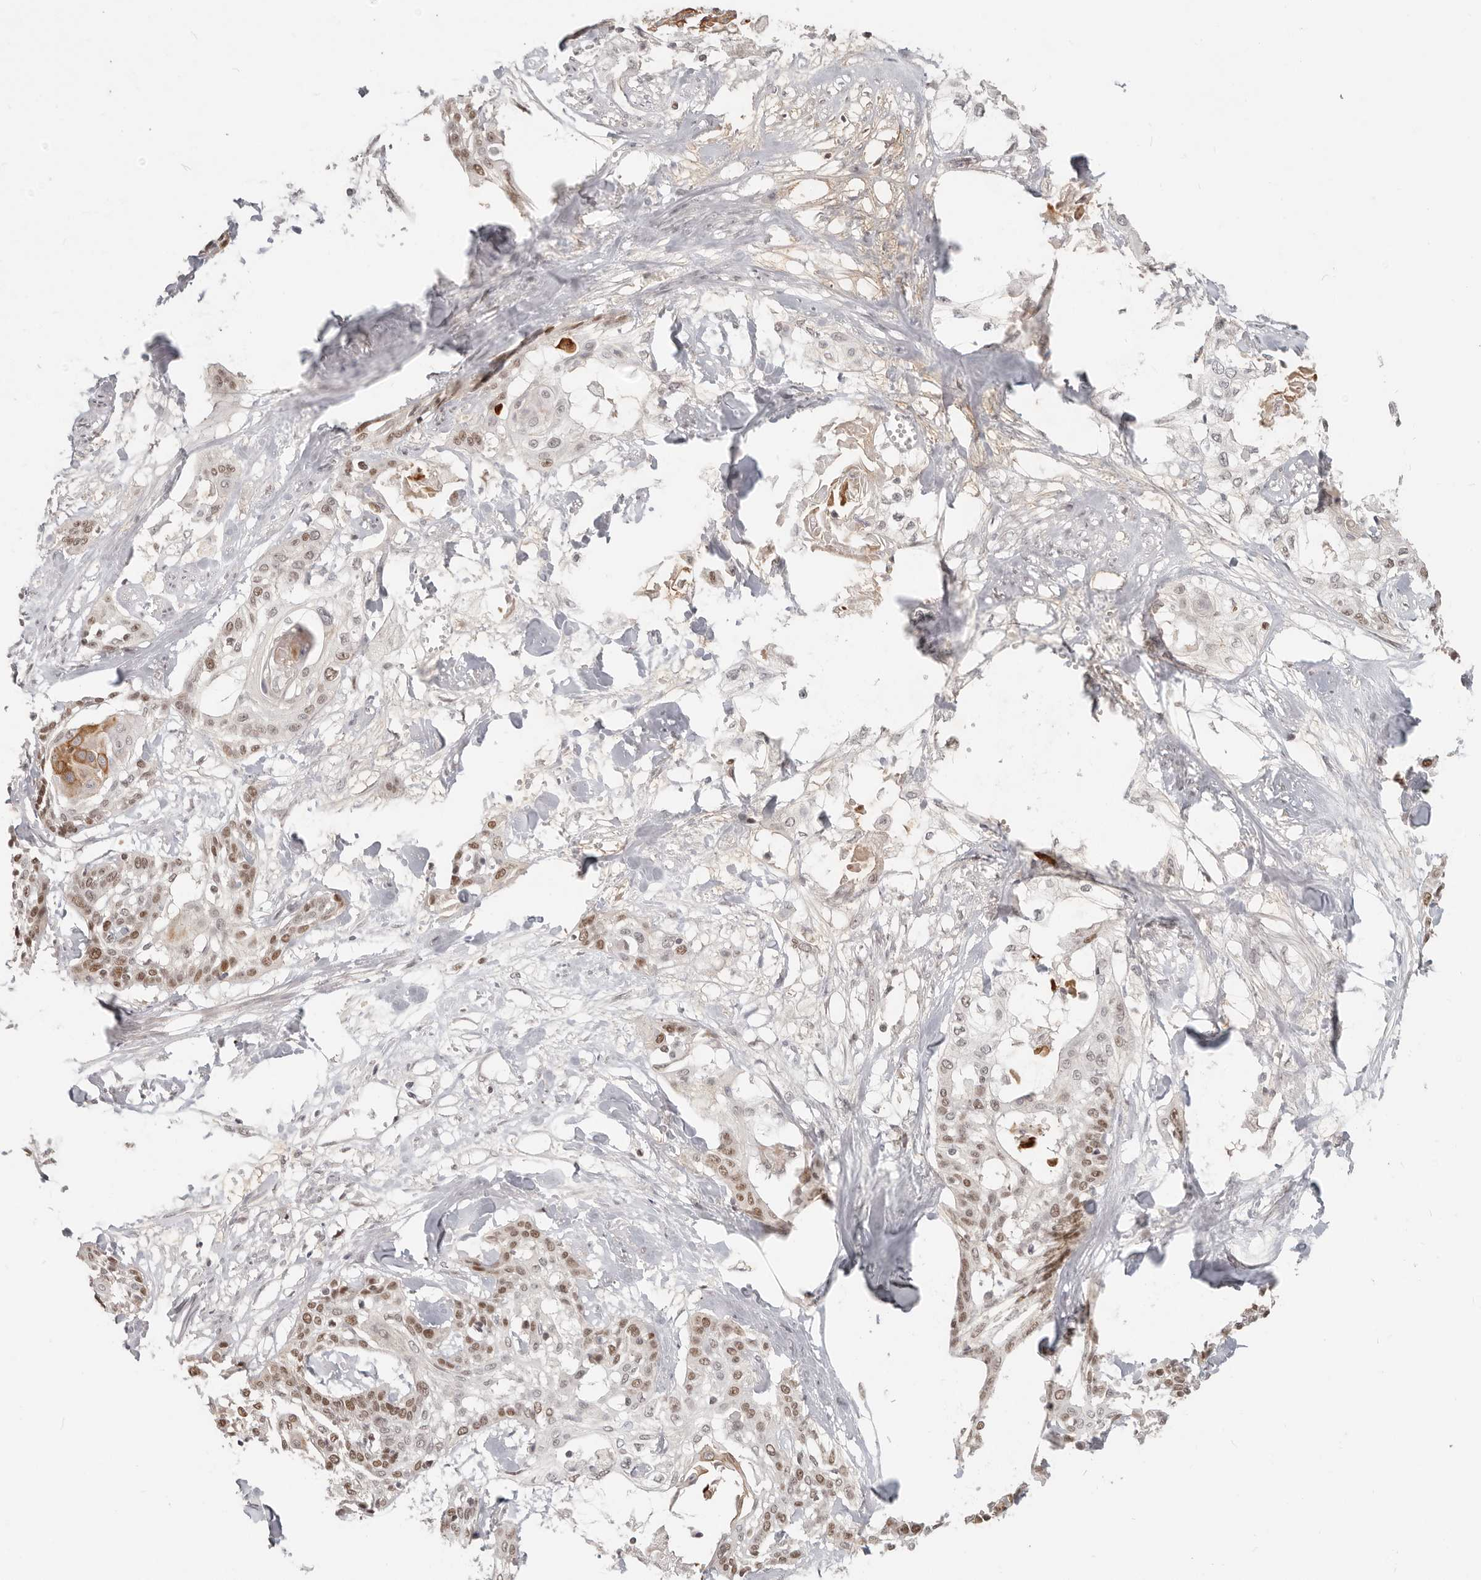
{"staining": {"intensity": "moderate", "quantity": ">75%", "location": "nuclear"}, "tissue": "cervical cancer", "cell_type": "Tumor cells", "image_type": "cancer", "snomed": [{"axis": "morphology", "description": "Squamous cell carcinoma, NOS"}, {"axis": "topography", "description": "Cervix"}], "caption": "Immunohistochemistry of cervical squamous cell carcinoma demonstrates medium levels of moderate nuclear positivity in about >75% of tumor cells.", "gene": "RFC2", "patient": {"sex": "female", "age": 57}}